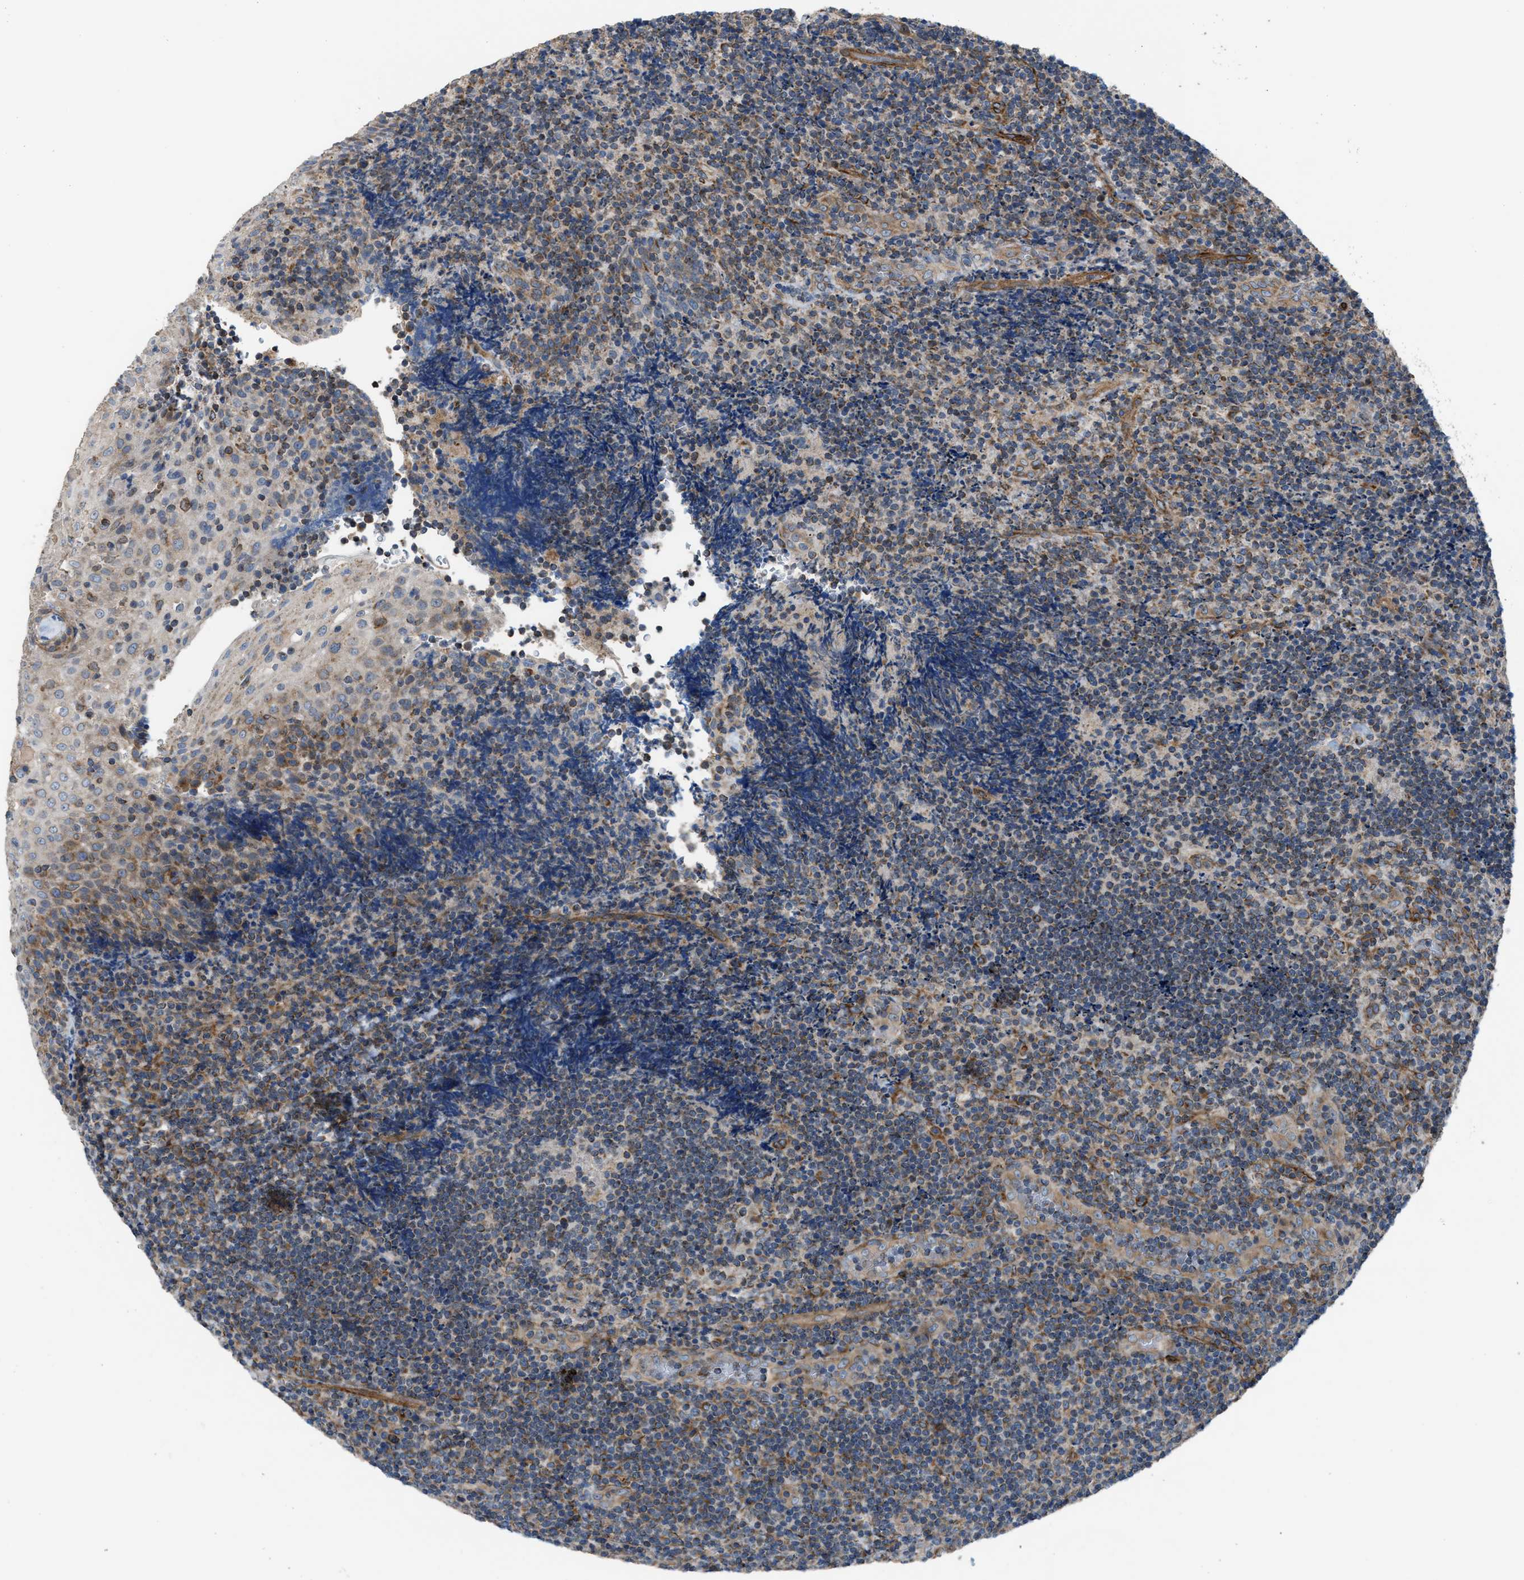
{"staining": {"intensity": "moderate", "quantity": "<25%", "location": "cytoplasmic/membranous"}, "tissue": "lymphoma", "cell_type": "Tumor cells", "image_type": "cancer", "snomed": [{"axis": "morphology", "description": "Malignant lymphoma, non-Hodgkin's type, High grade"}, {"axis": "topography", "description": "Tonsil"}], "caption": "Approximately <25% of tumor cells in human malignant lymphoma, non-Hodgkin's type (high-grade) exhibit moderate cytoplasmic/membranous protein positivity as visualized by brown immunohistochemical staining.", "gene": "SLC10A3", "patient": {"sex": "female", "age": 36}}